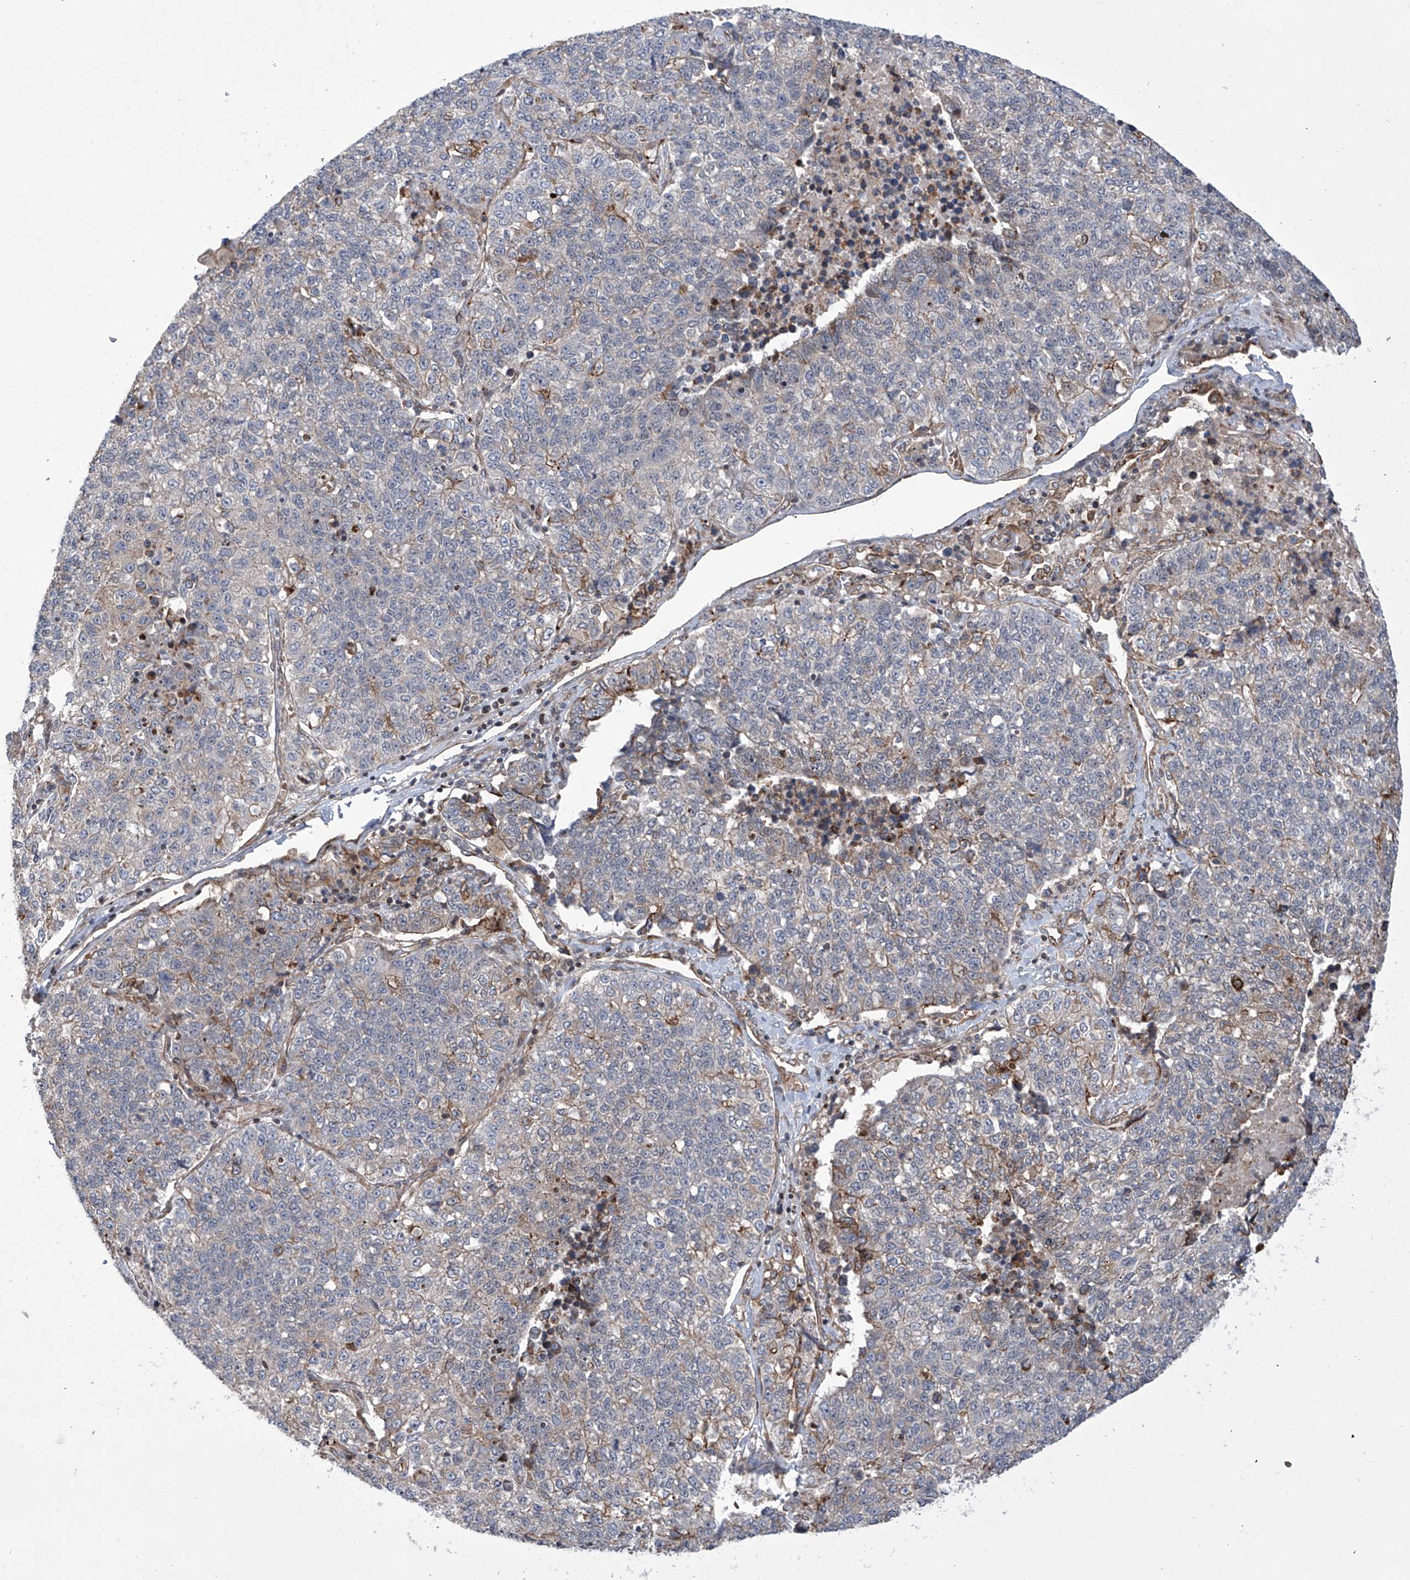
{"staining": {"intensity": "weak", "quantity": "<25%", "location": "cytoplasmic/membranous"}, "tissue": "lung cancer", "cell_type": "Tumor cells", "image_type": "cancer", "snomed": [{"axis": "morphology", "description": "Adenocarcinoma, NOS"}, {"axis": "topography", "description": "Lung"}], "caption": "DAB (3,3'-diaminobenzidine) immunohistochemical staining of lung cancer (adenocarcinoma) reveals no significant expression in tumor cells. (Brightfield microscopy of DAB (3,3'-diaminobenzidine) IHC at high magnification).", "gene": "APAF1", "patient": {"sex": "male", "age": 49}}